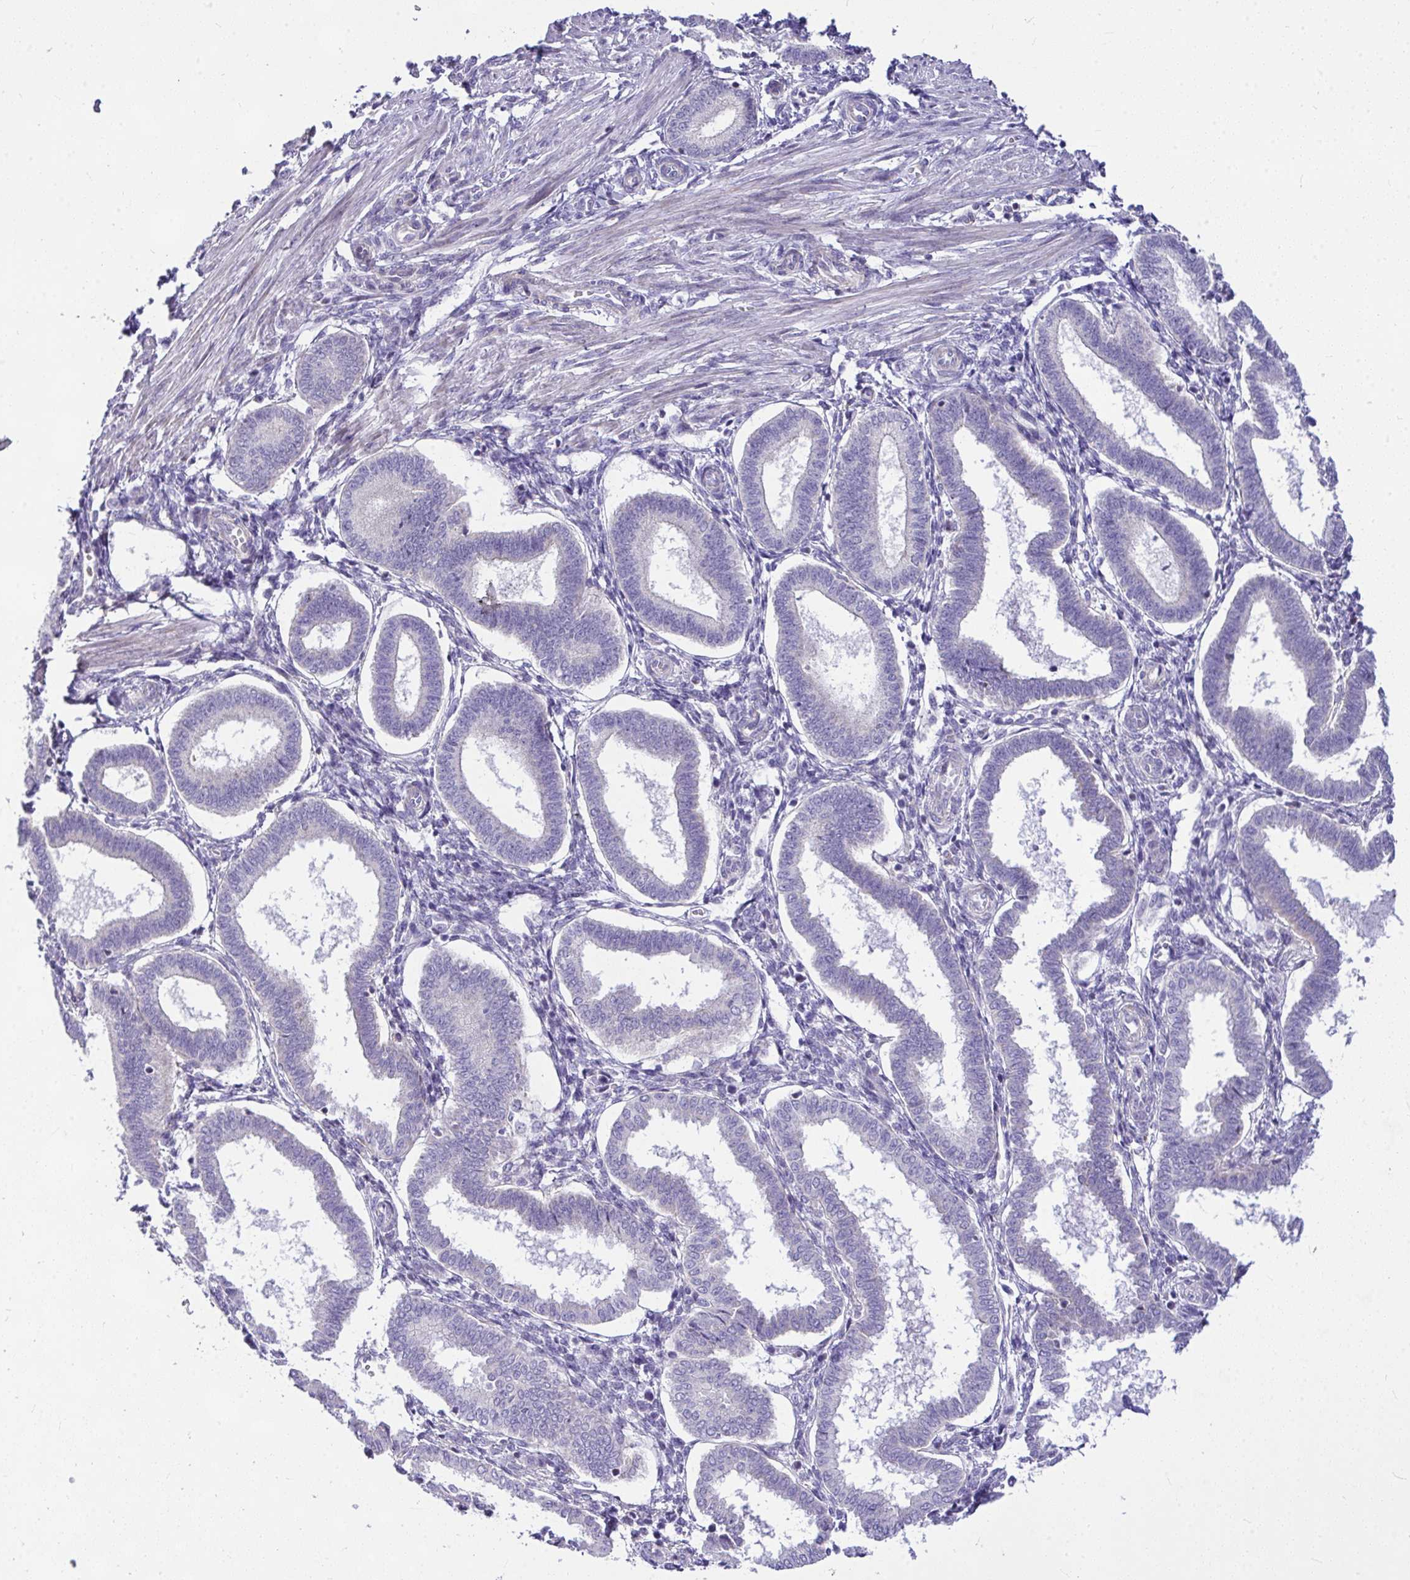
{"staining": {"intensity": "negative", "quantity": "none", "location": "none"}, "tissue": "endometrium", "cell_type": "Cells in endometrial stroma", "image_type": "normal", "snomed": [{"axis": "morphology", "description": "Normal tissue, NOS"}, {"axis": "topography", "description": "Endometrium"}], "caption": "High power microscopy photomicrograph of an immunohistochemistry image of benign endometrium, revealing no significant expression in cells in endometrial stroma.", "gene": "CEP63", "patient": {"sex": "female", "age": 24}}